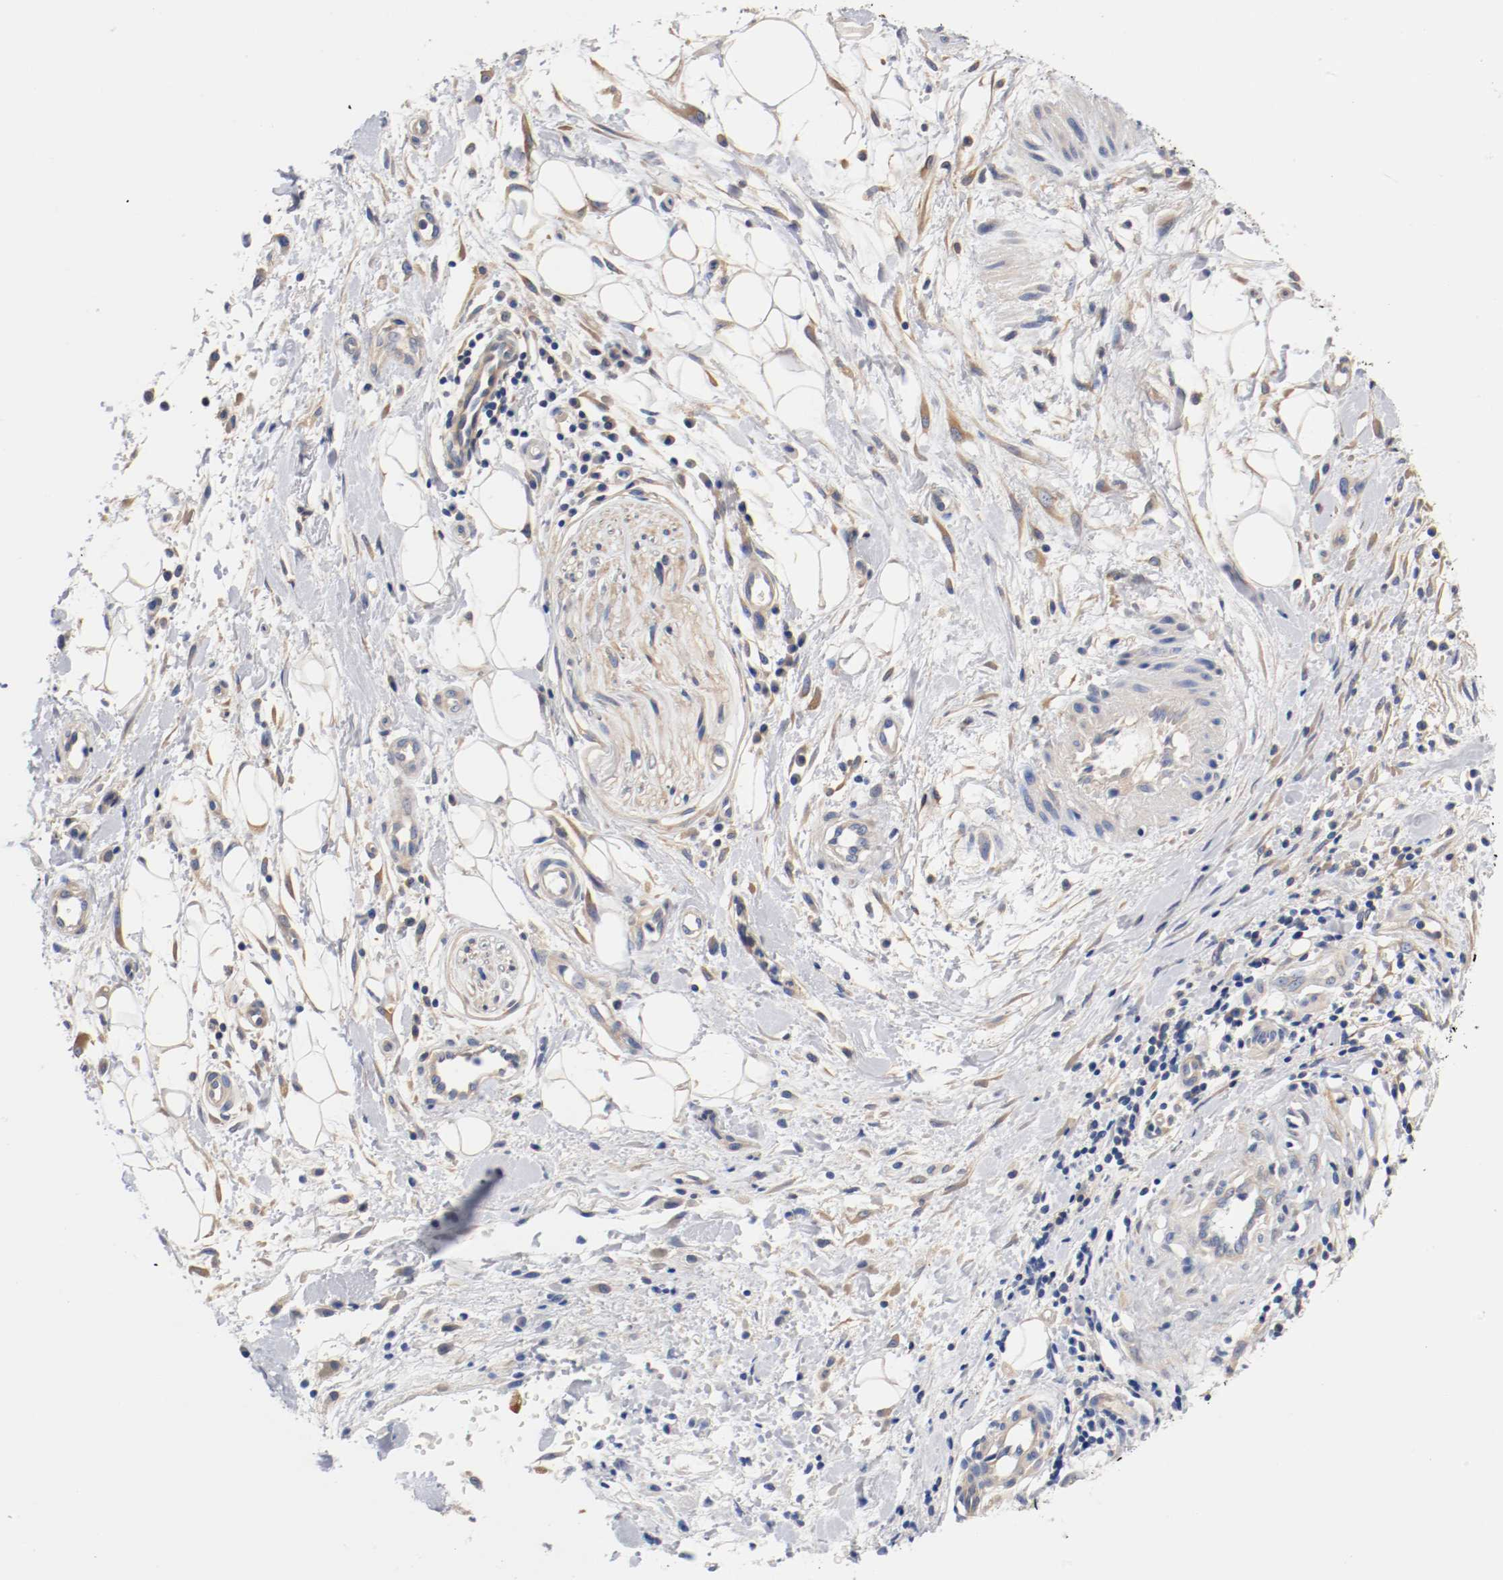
{"staining": {"intensity": "weak", "quantity": ">75%", "location": "cytoplasmic/membranous"}, "tissue": "pancreatic cancer", "cell_type": "Tumor cells", "image_type": "cancer", "snomed": [{"axis": "morphology", "description": "Adenocarcinoma, NOS"}, {"axis": "topography", "description": "Pancreas"}], "caption": "A high-resolution micrograph shows IHC staining of pancreatic cancer, which demonstrates weak cytoplasmic/membranous expression in about >75% of tumor cells.", "gene": "HGS", "patient": {"sex": "female", "age": 60}}